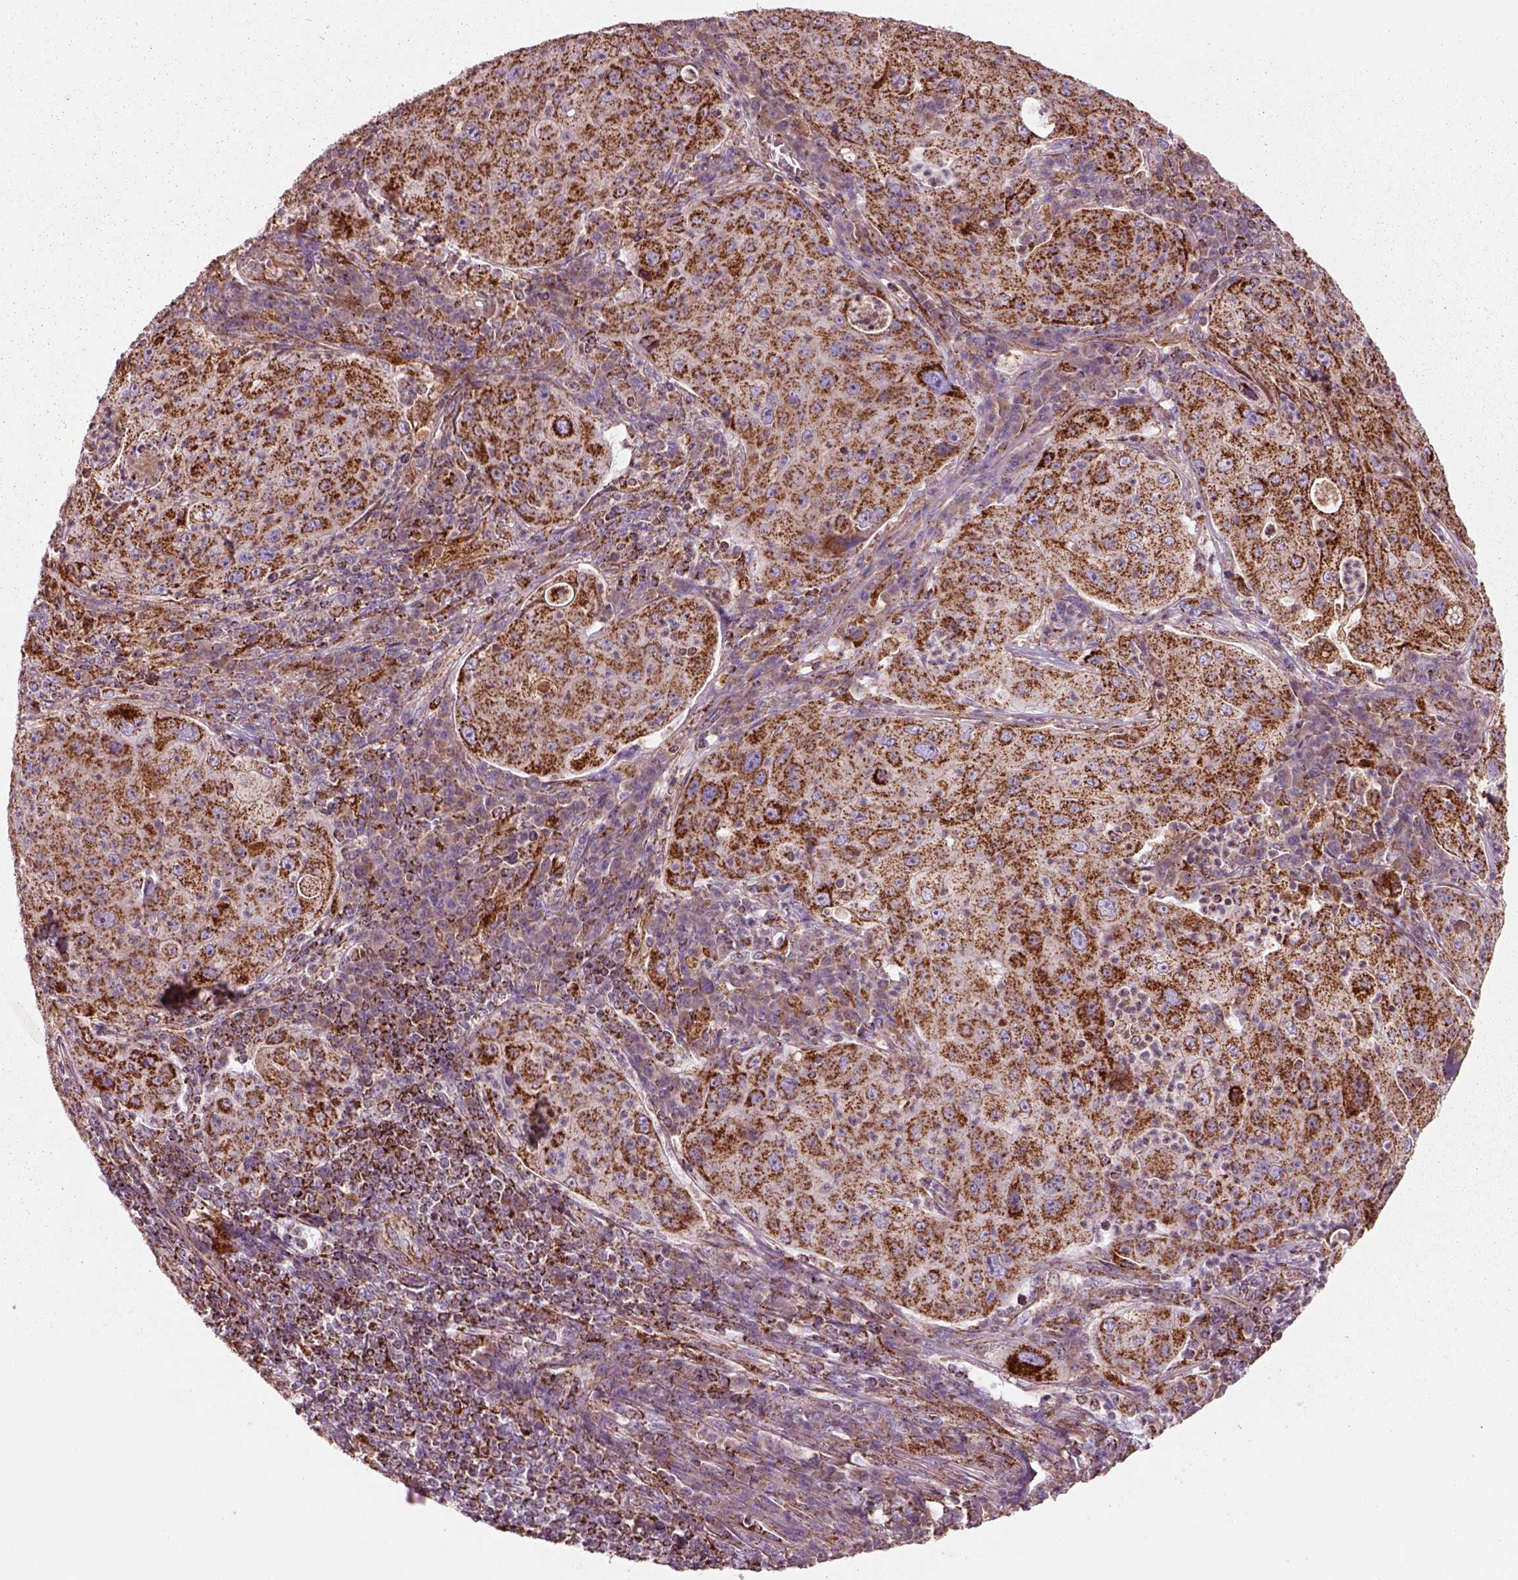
{"staining": {"intensity": "strong", "quantity": ">75%", "location": "cytoplasmic/membranous"}, "tissue": "lung cancer", "cell_type": "Tumor cells", "image_type": "cancer", "snomed": [{"axis": "morphology", "description": "Squamous cell carcinoma, NOS"}, {"axis": "topography", "description": "Lung"}], "caption": "Immunohistochemistry (IHC) image of human squamous cell carcinoma (lung) stained for a protein (brown), which reveals high levels of strong cytoplasmic/membranous positivity in approximately >75% of tumor cells.", "gene": "SLC25A24", "patient": {"sex": "female", "age": 59}}